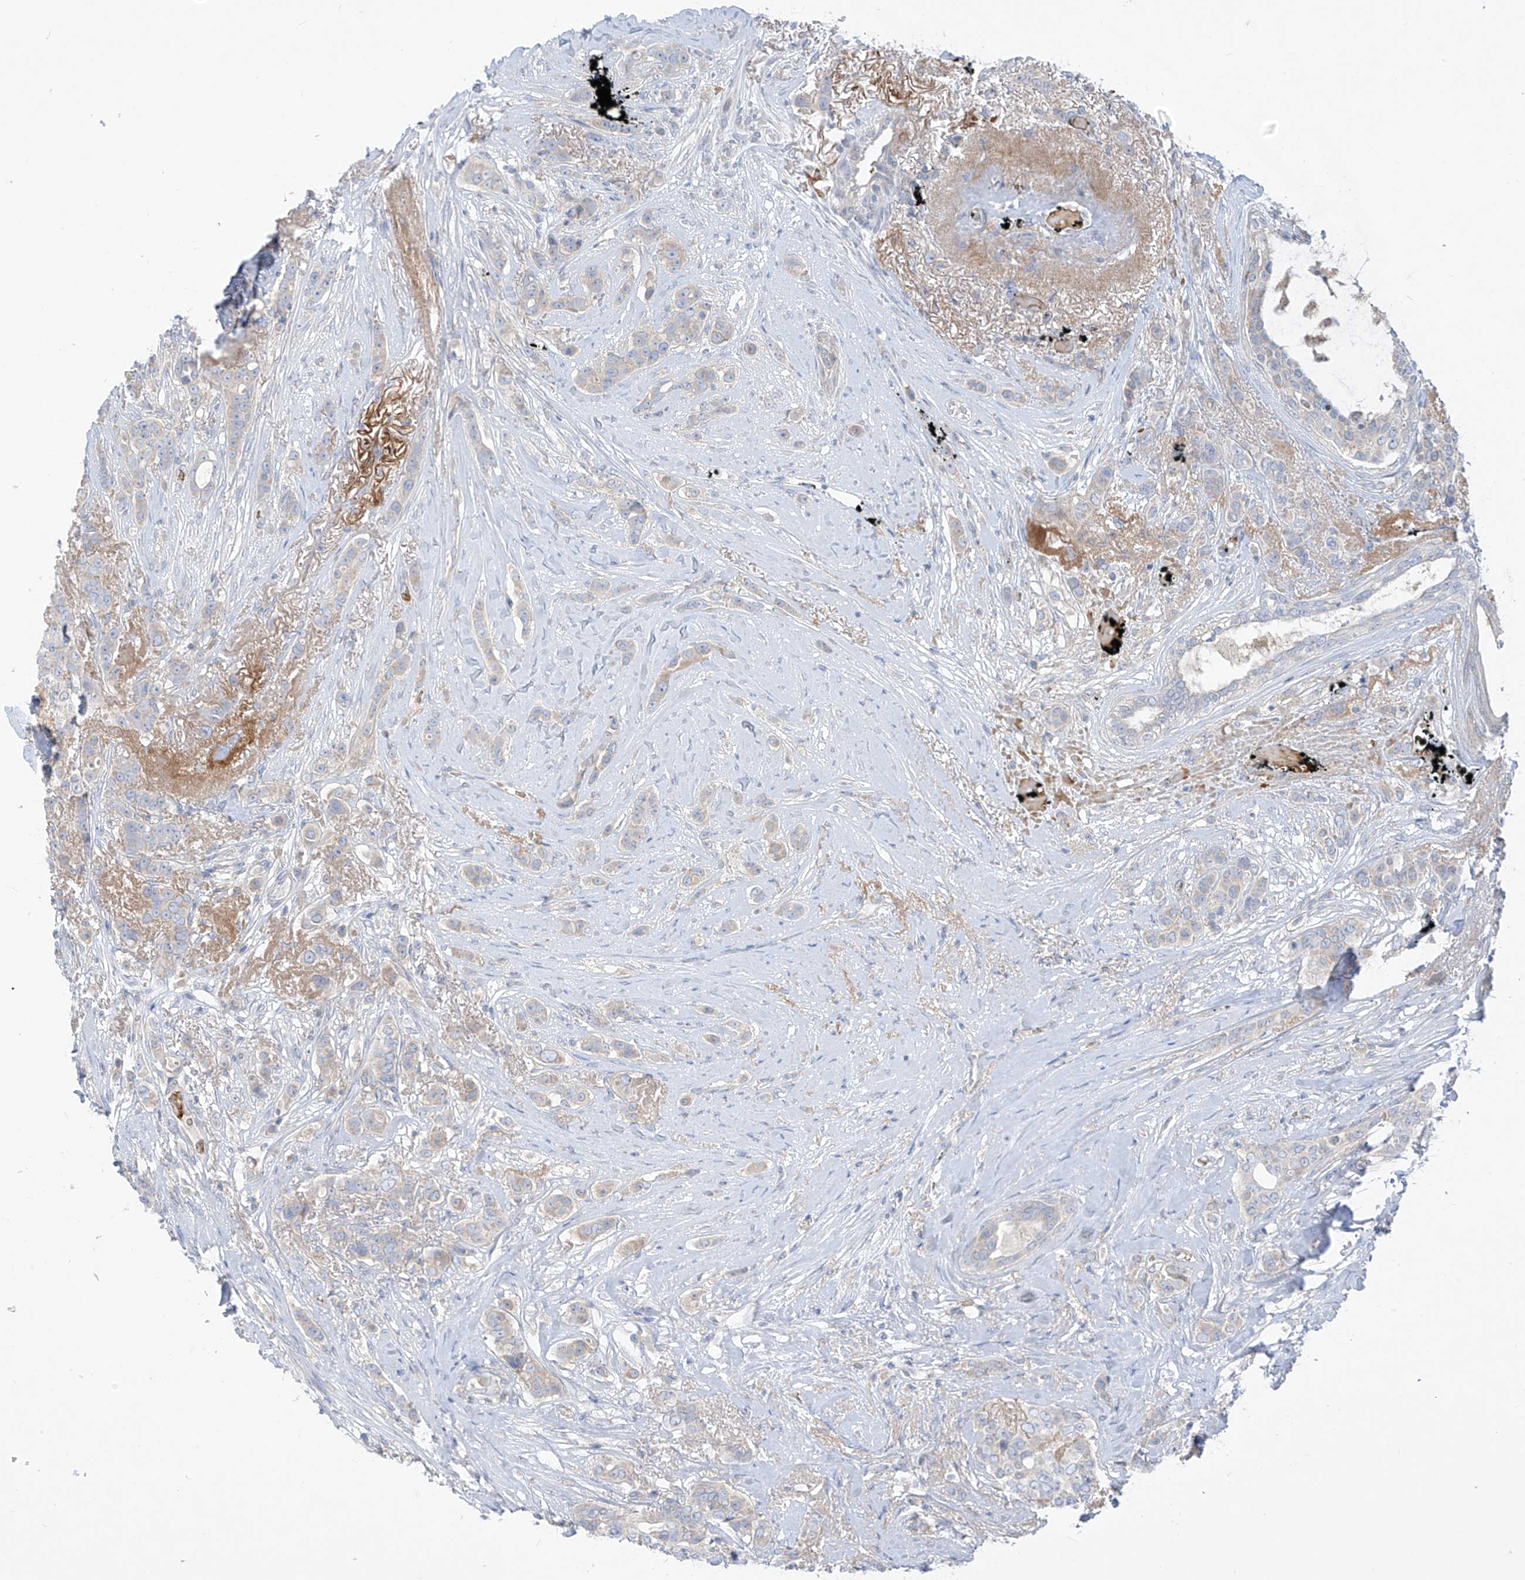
{"staining": {"intensity": "negative", "quantity": "none", "location": "none"}, "tissue": "breast cancer", "cell_type": "Tumor cells", "image_type": "cancer", "snomed": [{"axis": "morphology", "description": "Lobular carcinoma"}, {"axis": "topography", "description": "Breast"}], "caption": "Micrograph shows no protein staining in tumor cells of breast cancer (lobular carcinoma) tissue. Nuclei are stained in blue.", "gene": "DGKQ", "patient": {"sex": "female", "age": 51}}